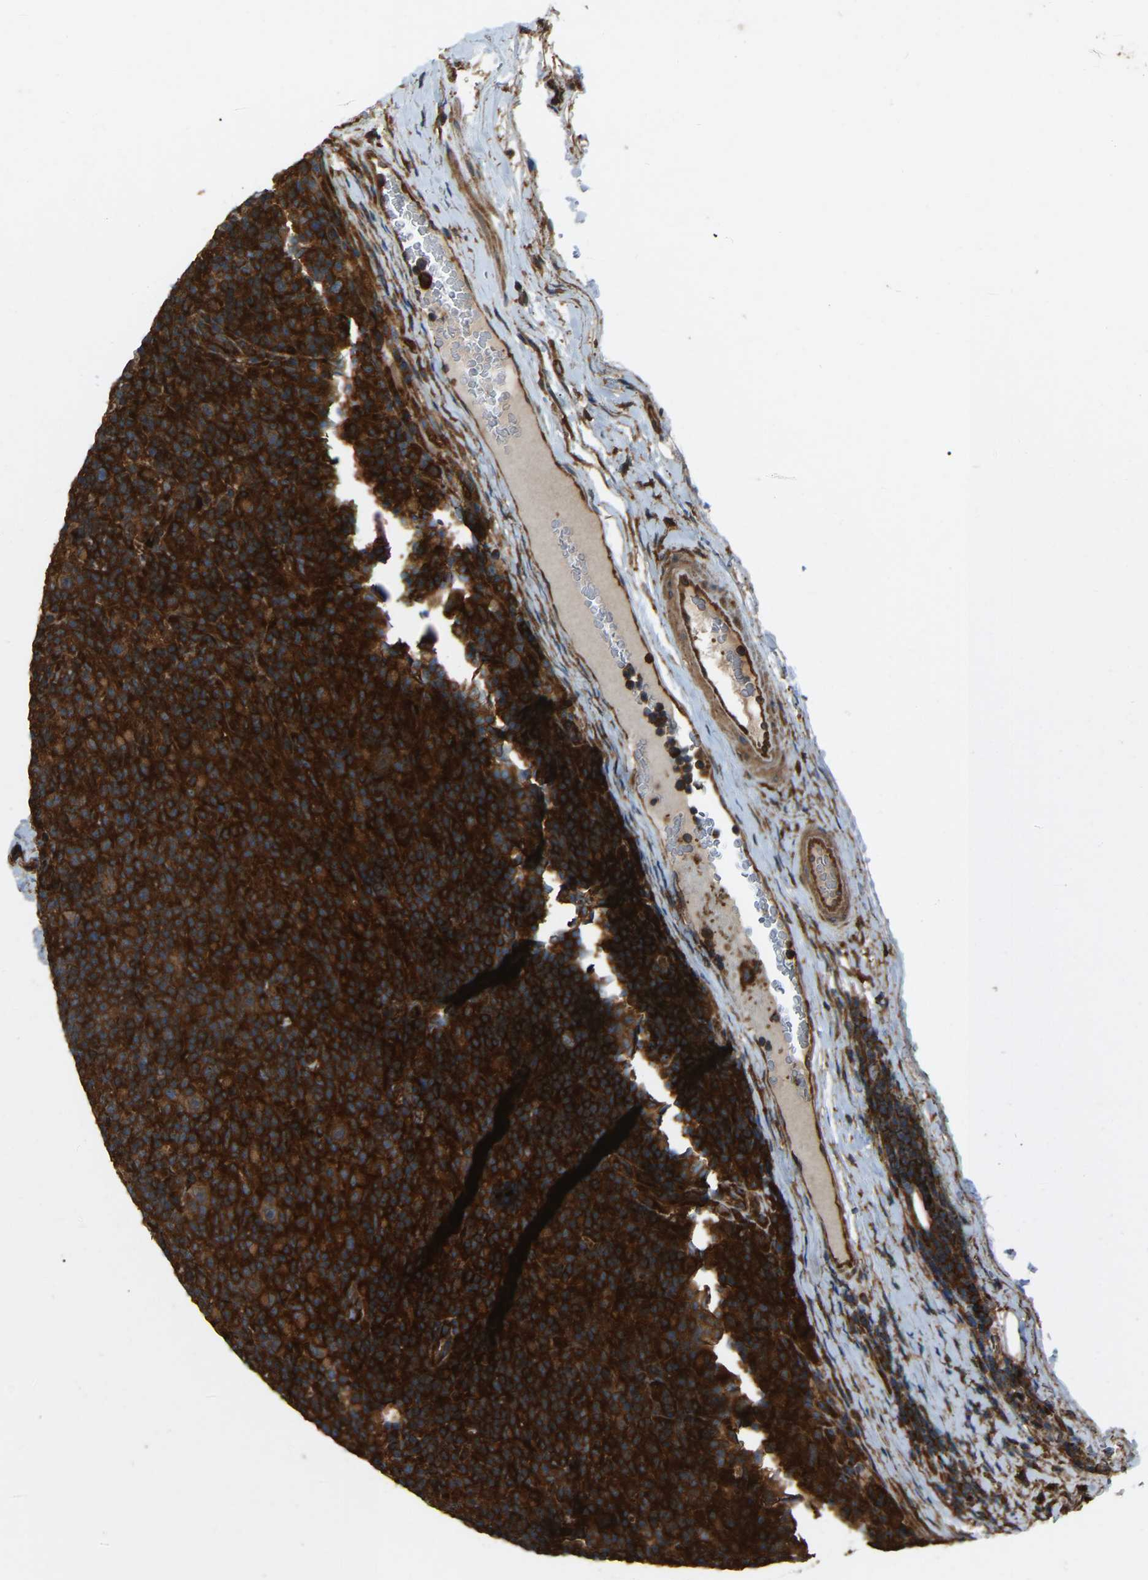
{"staining": {"intensity": "strong", "quantity": "25%-75%", "location": "cytoplasmic/membranous"}, "tissue": "lymphoma", "cell_type": "Tumor cells", "image_type": "cancer", "snomed": [{"axis": "morphology", "description": "Hodgkin's disease, NOS"}, {"axis": "topography", "description": "Lymph node"}], "caption": "Lymphoma stained with a brown dye shows strong cytoplasmic/membranous positive positivity in about 25%-75% of tumor cells.", "gene": "SAMD9L", "patient": {"sex": "male", "age": 70}}